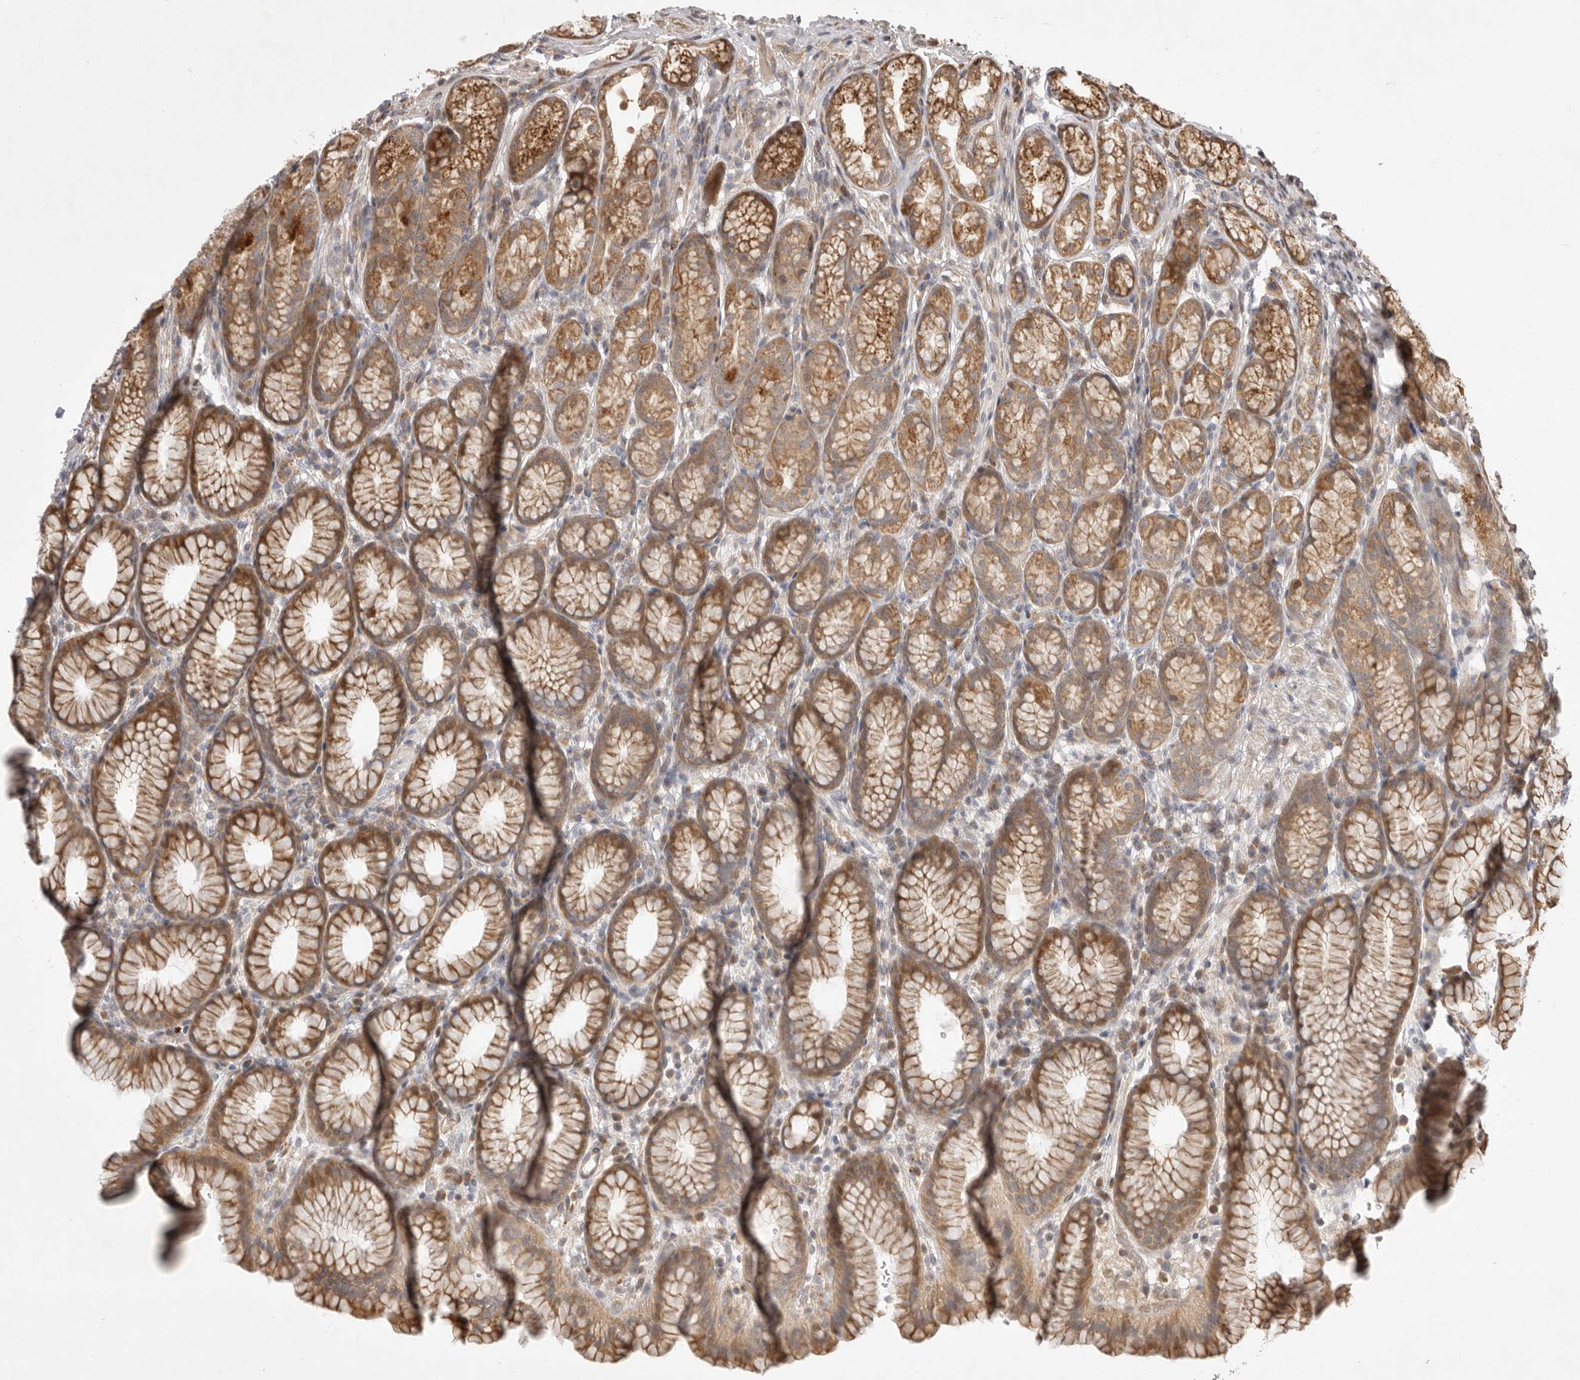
{"staining": {"intensity": "moderate", "quantity": ">75%", "location": "cytoplasmic/membranous"}, "tissue": "stomach", "cell_type": "Glandular cells", "image_type": "normal", "snomed": [{"axis": "morphology", "description": "Normal tissue, NOS"}, {"axis": "topography", "description": "Stomach"}], "caption": "Protein staining exhibits moderate cytoplasmic/membranous staining in approximately >75% of glandular cells in benign stomach. The staining was performed using DAB to visualize the protein expression in brown, while the nuclei were stained in blue with hematoxylin (Magnification: 20x).", "gene": "DPH7", "patient": {"sex": "male", "age": 42}}